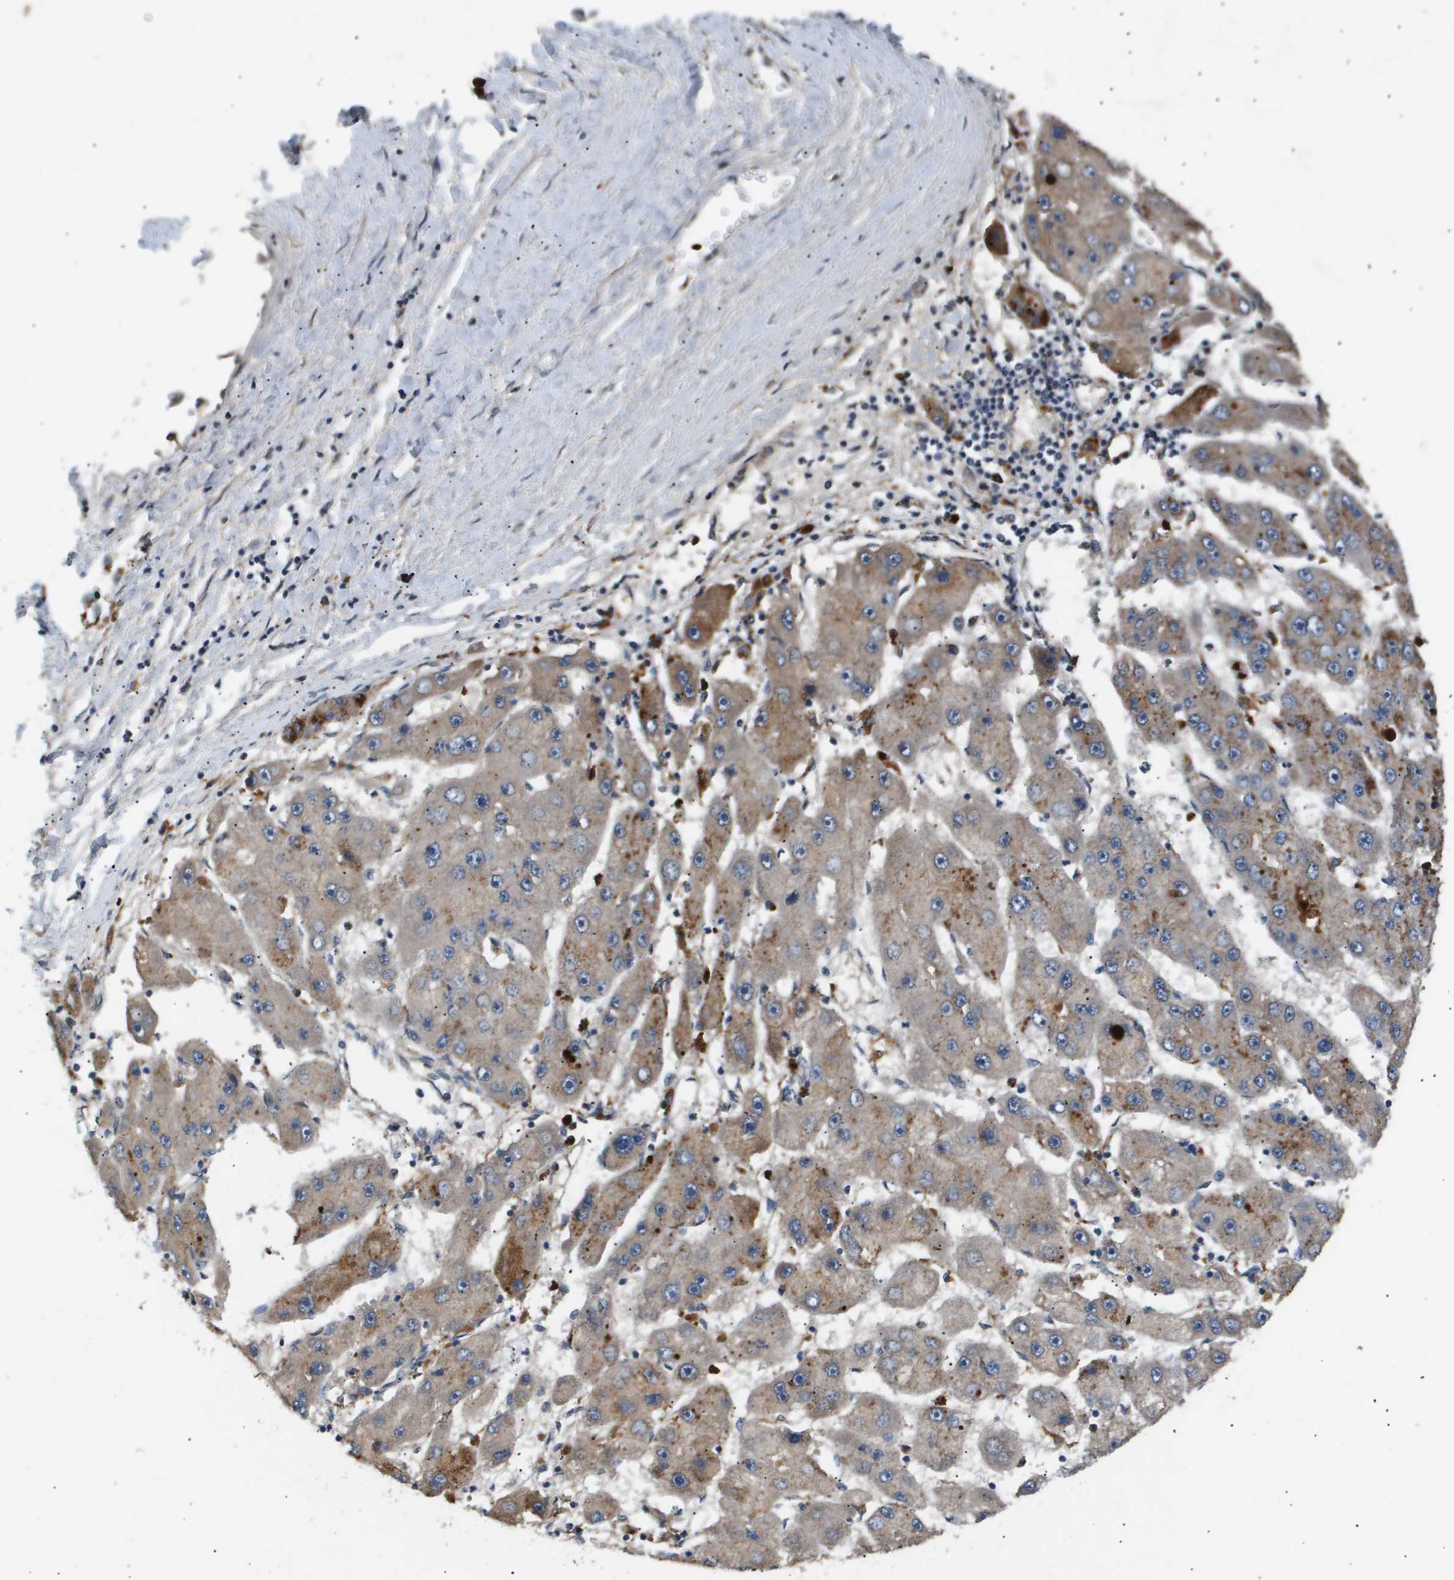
{"staining": {"intensity": "weak", "quantity": ">75%", "location": "cytoplasmic/membranous"}, "tissue": "liver cancer", "cell_type": "Tumor cells", "image_type": "cancer", "snomed": [{"axis": "morphology", "description": "Carcinoma, Hepatocellular, NOS"}, {"axis": "topography", "description": "Liver"}], "caption": "IHC (DAB (3,3'-diaminobenzidine)) staining of human hepatocellular carcinoma (liver) shows weak cytoplasmic/membranous protein expression in about >75% of tumor cells.", "gene": "ERG", "patient": {"sex": "female", "age": 61}}